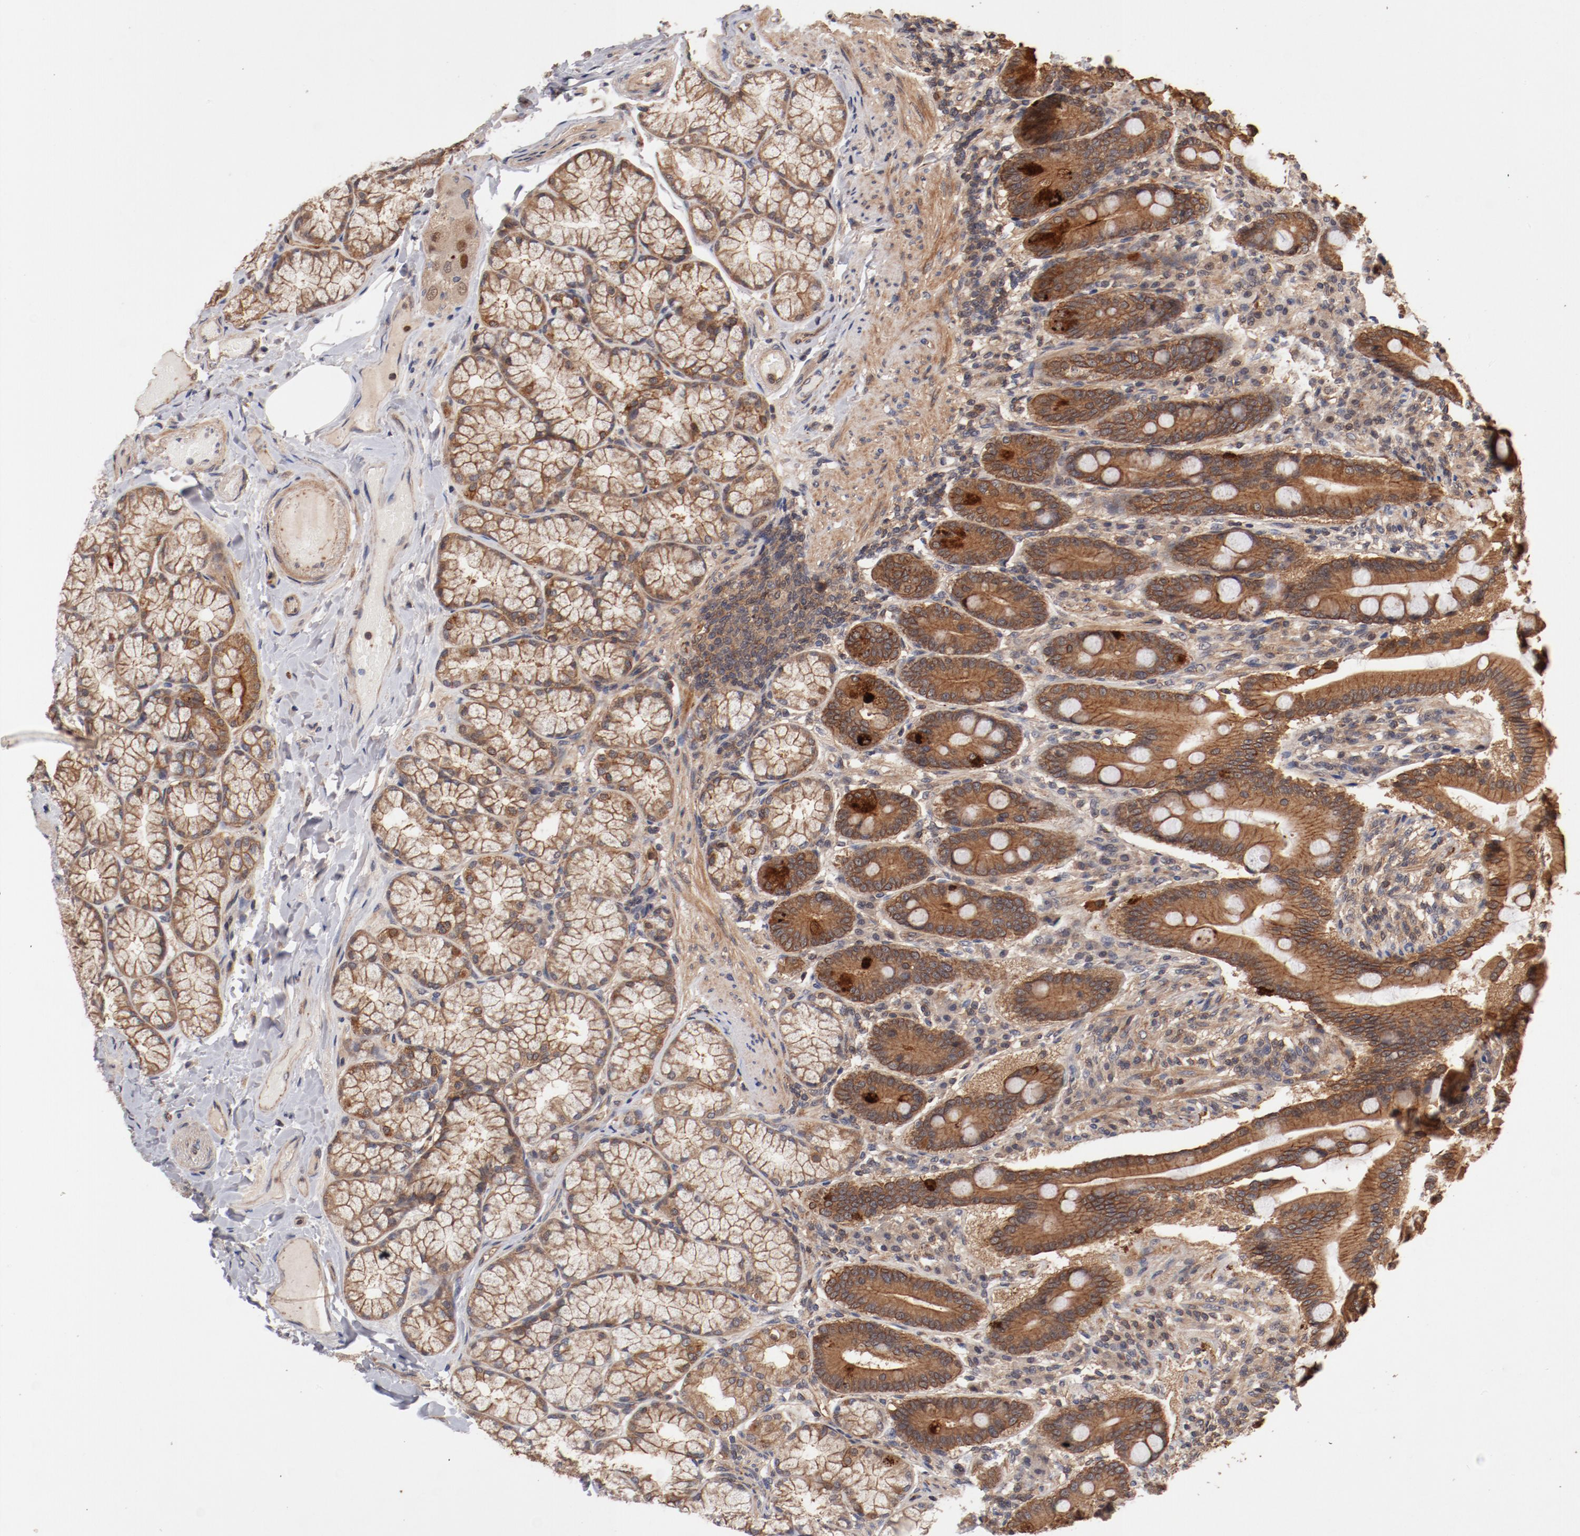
{"staining": {"intensity": "moderate", "quantity": ">75%", "location": "cytoplasmic/membranous"}, "tissue": "duodenum", "cell_type": "Glandular cells", "image_type": "normal", "snomed": [{"axis": "morphology", "description": "Normal tissue, NOS"}, {"axis": "topography", "description": "Duodenum"}], "caption": "This photomicrograph displays immunohistochemistry (IHC) staining of unremarkable duodenum, with medium moderate cytoplasmic/membranous positivity in approximately >75% of glandular cells.", "gene": "GUF1", "patient": {"sex": "female", "age": 64}}